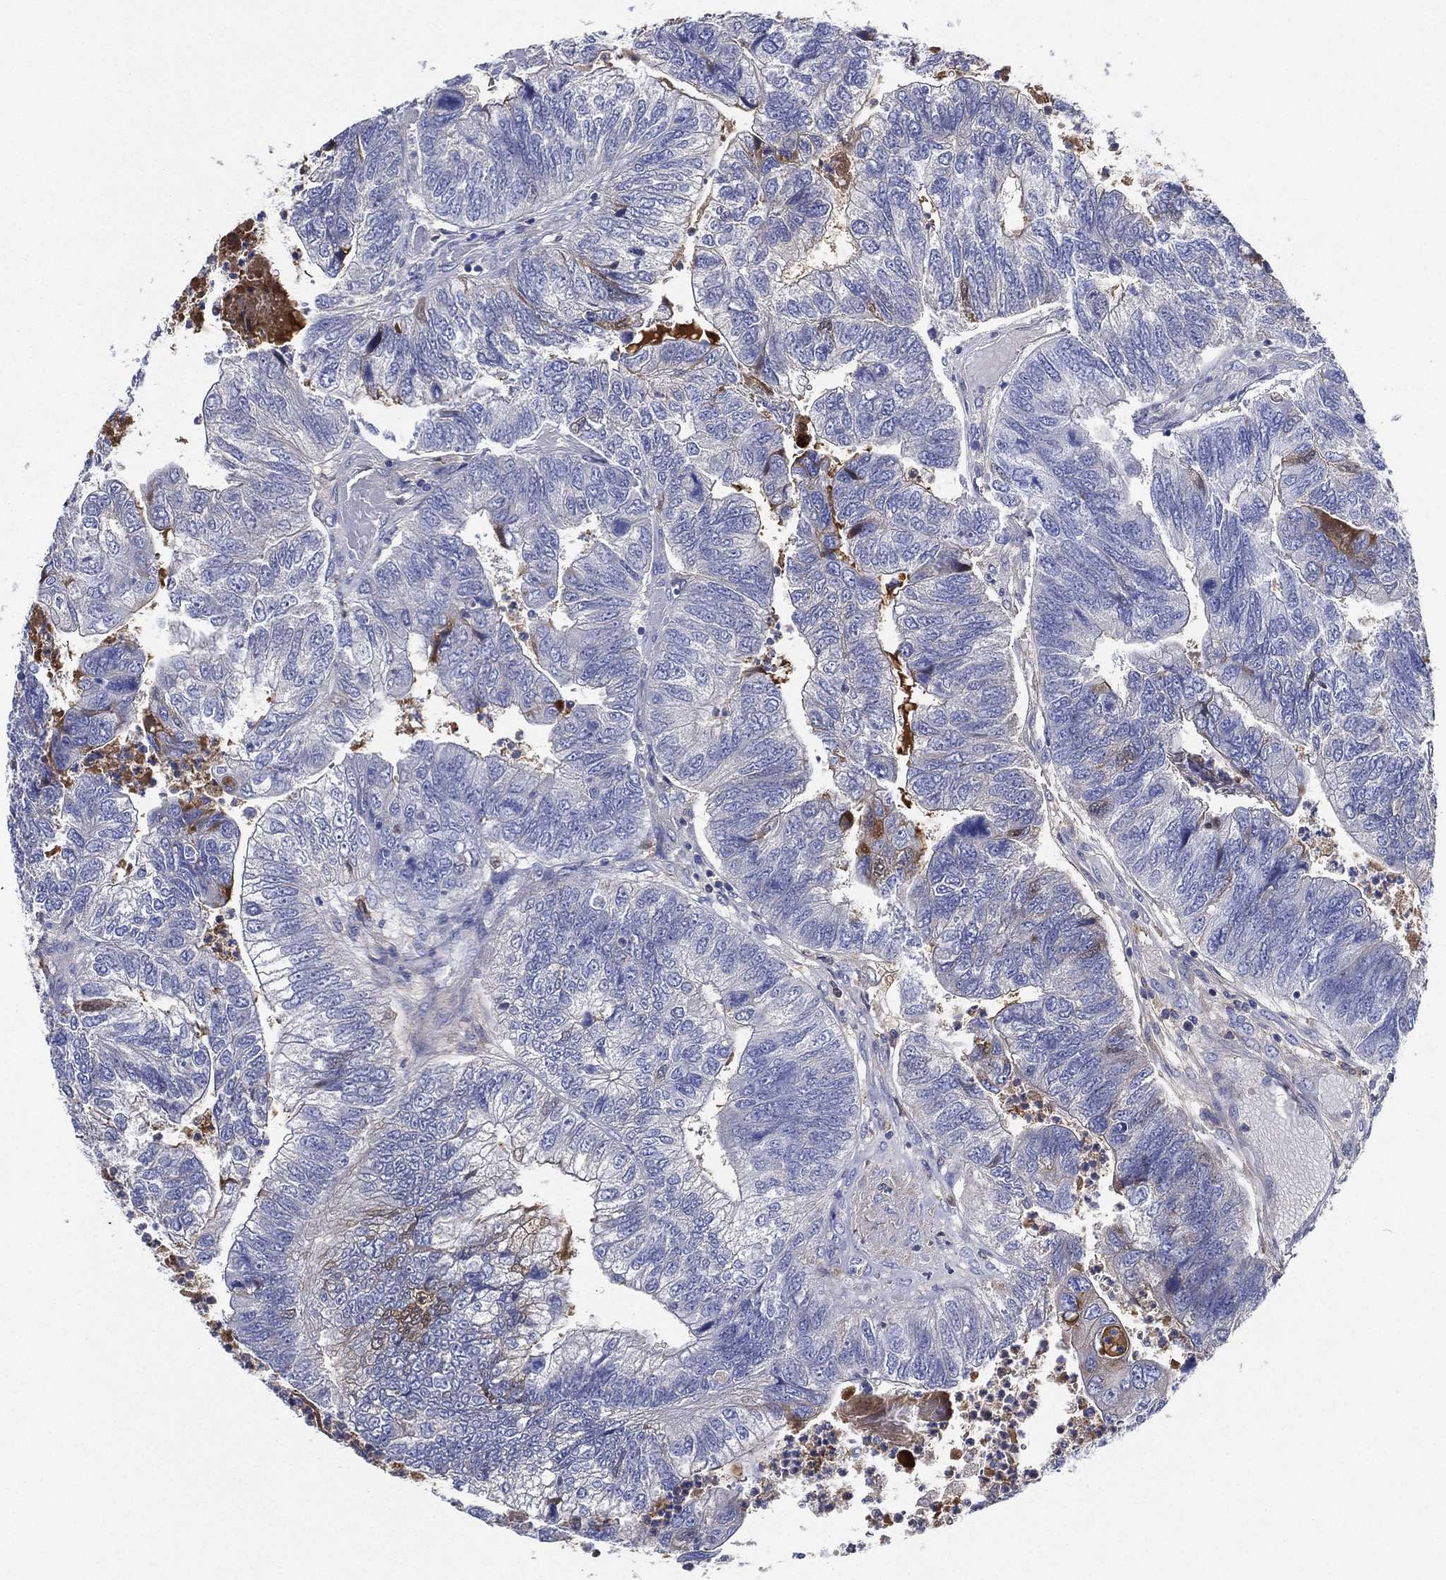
{"staining": {"intensity": "negative", "quantity": "none", "location": "none"}, "tissue": "colorectal cancer", "cell_type": "Tumor cells", "image_type": "cancer", "snomed": [{"axis": "morphology", "description": "Adenocarcinoma, NOS"}, {"axis": "topography", "description": "Colon"}], "caption": "High power microscopy histopathology image of an immunohistochemistry (IHC) histopathology image of colorectal cancer, revealing no significant positivity in tumor cells. (DAB immunohistochemistry (IHC), high magnification).", "gene": "TMPRSS11D", "patient": {"sex": "female", "age": 67}}